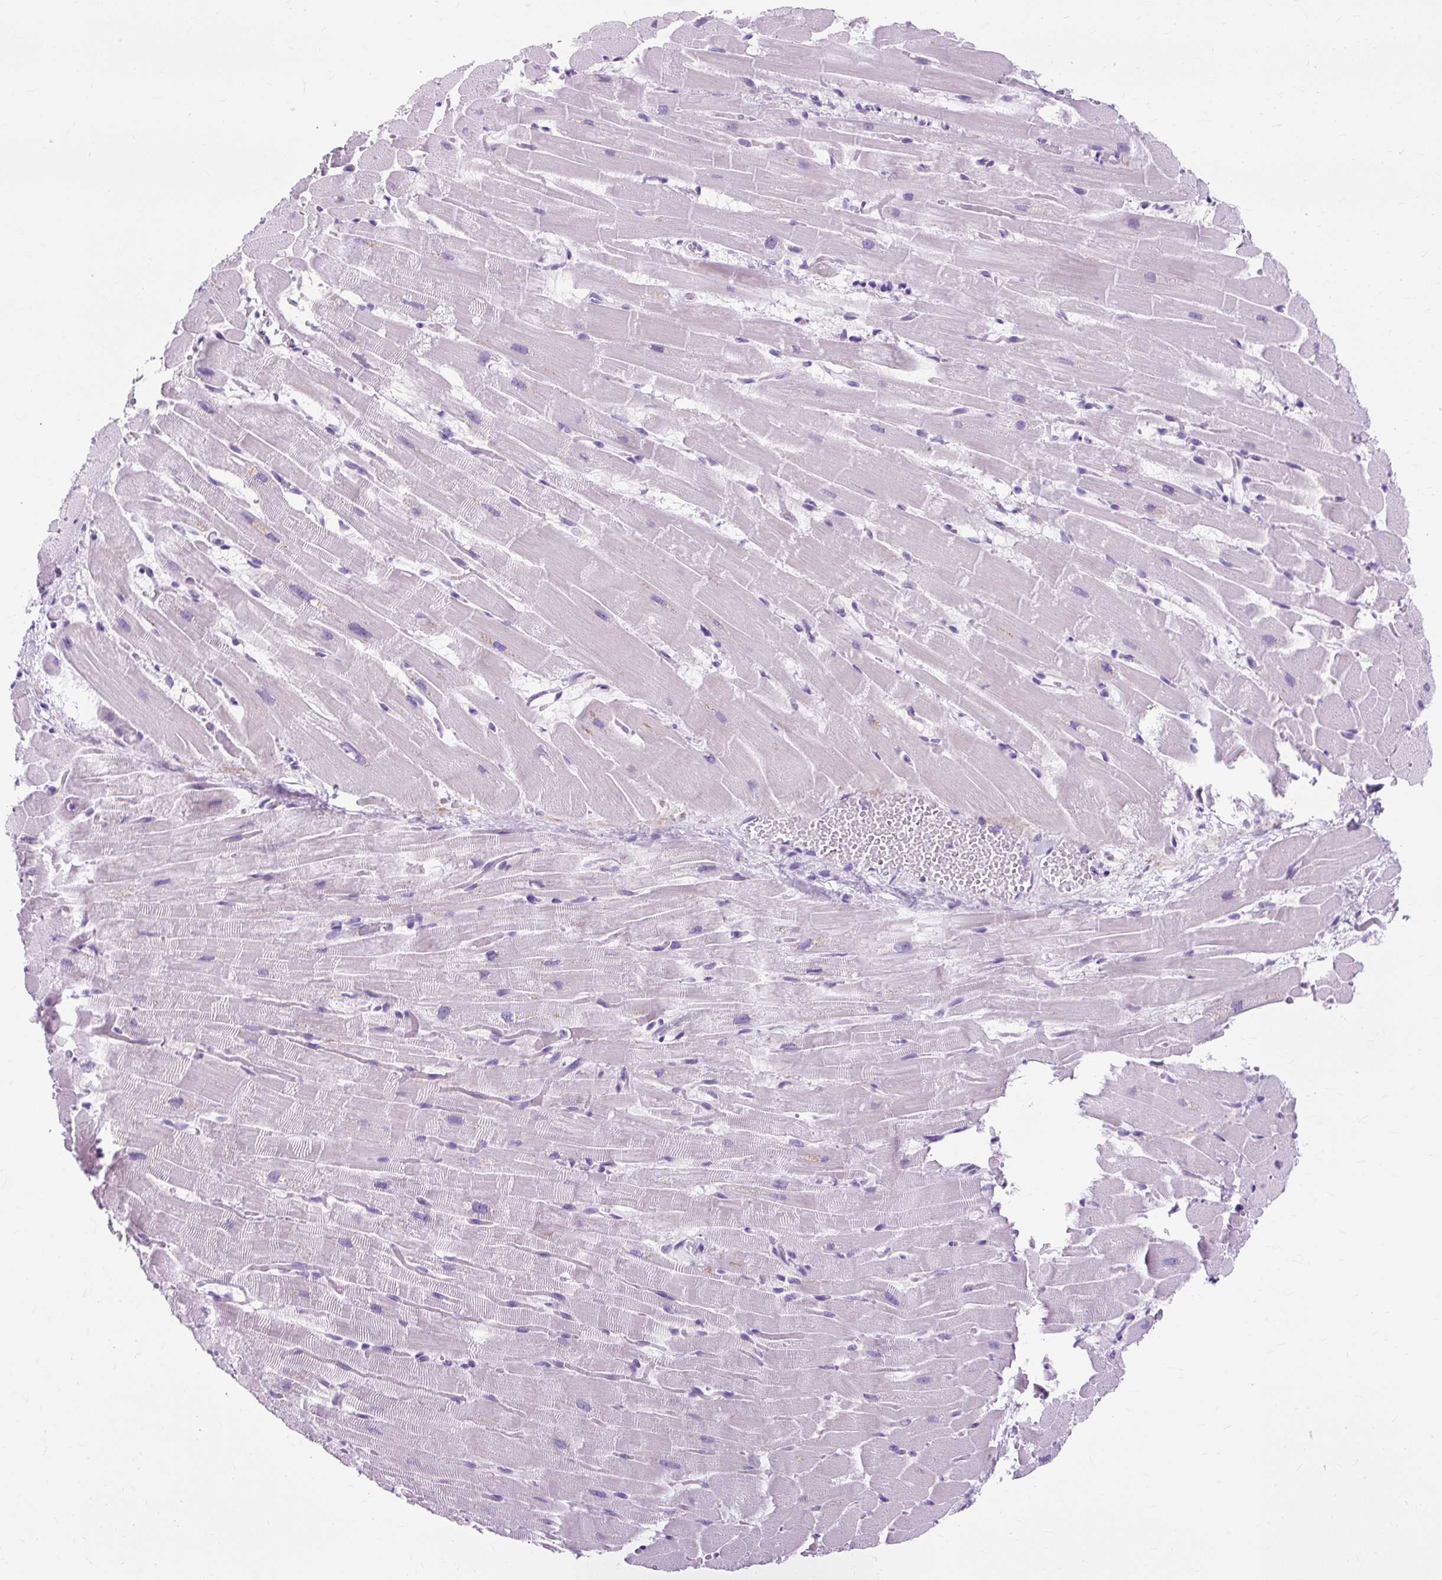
{"staining": {"intensity": "negative", "quantity": "none", "location": "none"}, "tissue": "heart muscle", "cell_type": "Cardiomyocytes", "image_type": "normal", "snomed": [{"axis": "morphology", "description": "Normal tissue, NOS"}, {"axis": "topography", "description": "Heart"}], "caption": "Cardiomyocytes show no significant protein staining in unremarkable heart muscle.", "gene": "TMEM89", "patient": {"sex": "male", "age": 37}}